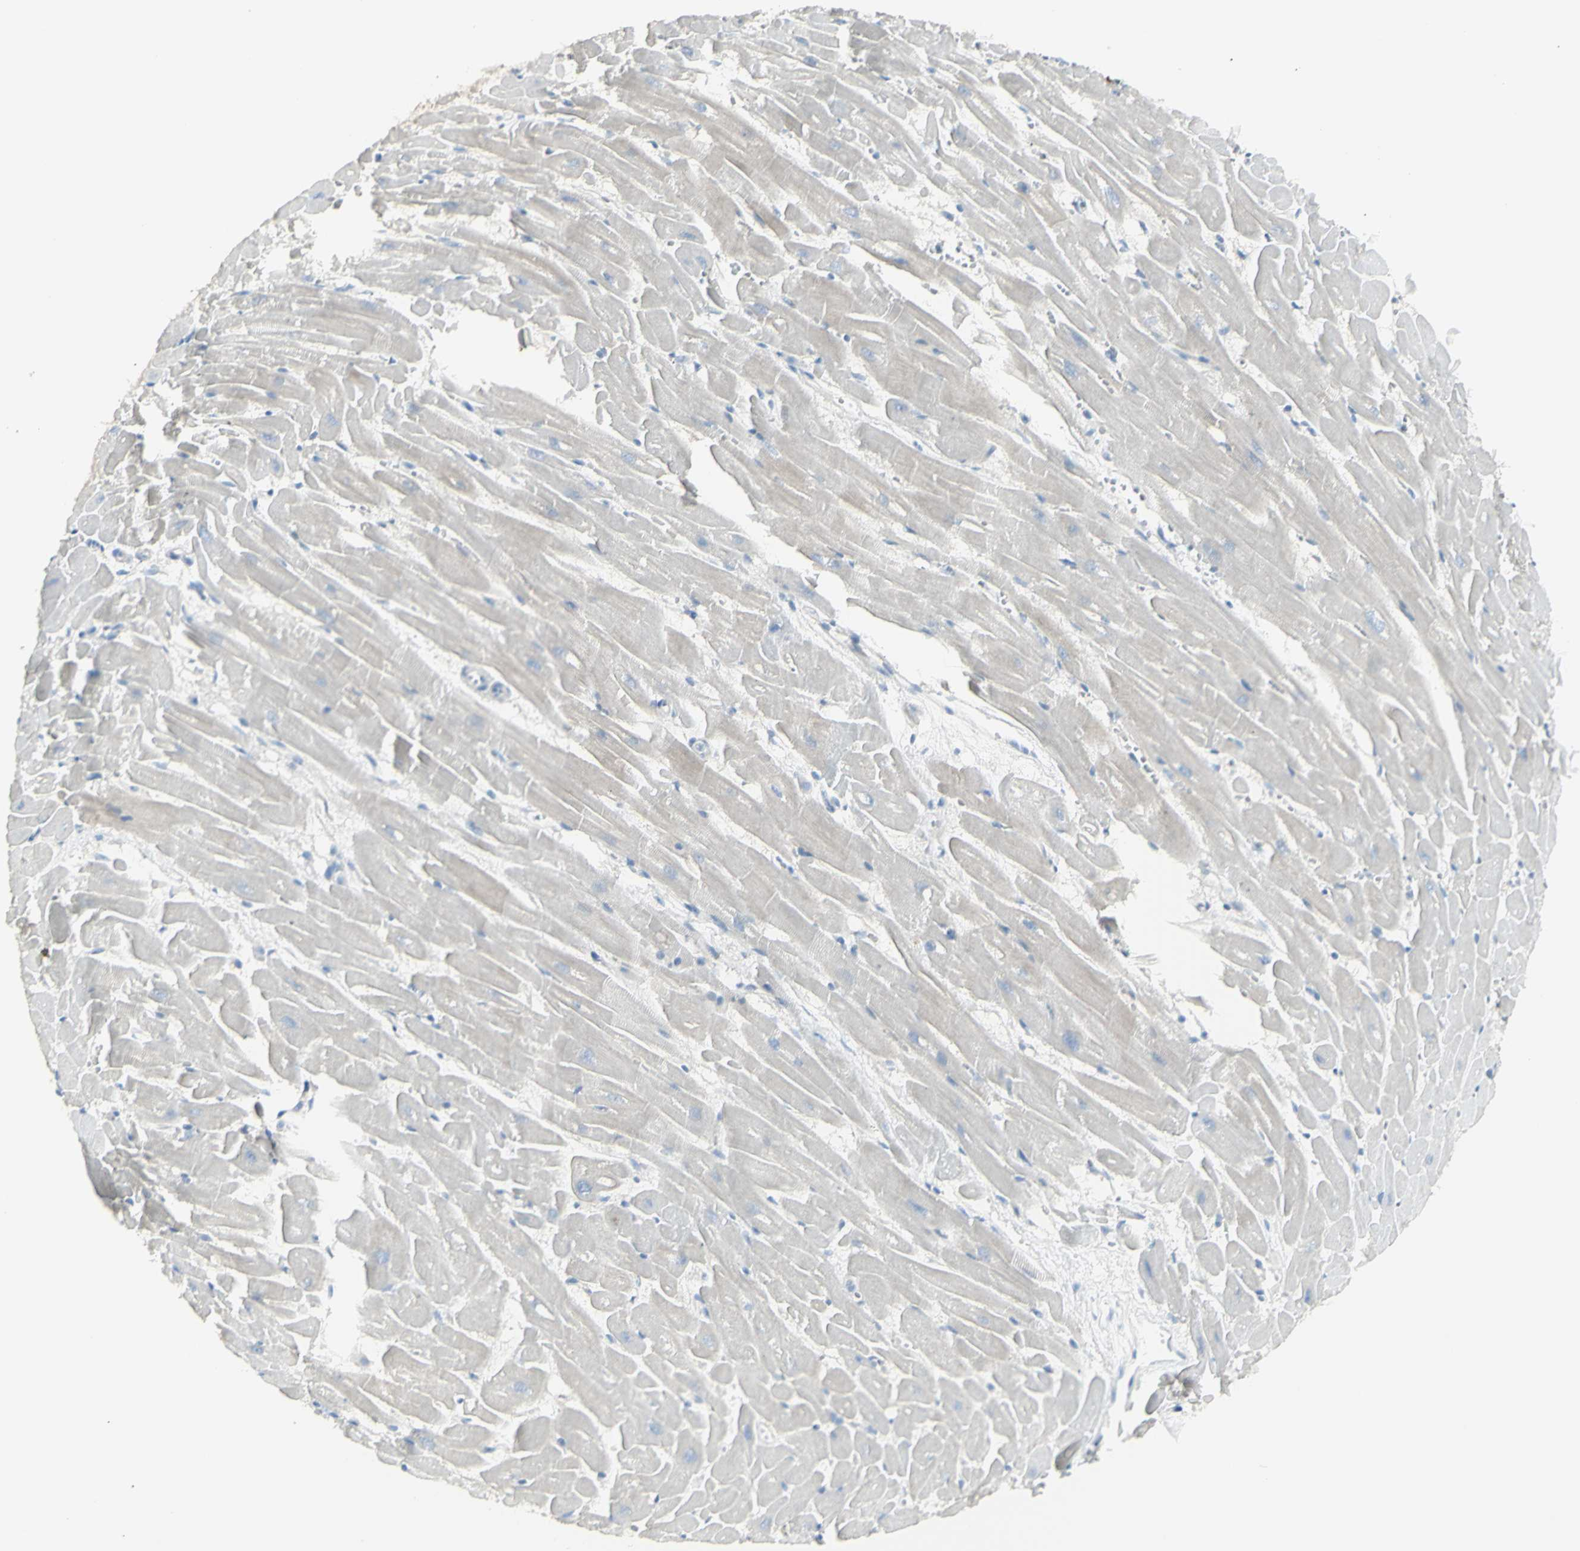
{"staining": {"intensity": "negative", "quantity": "none", "location": "none"}, "tissue": "heart muscle", "cell_type": "Cardiomyocytes", "image_type": "normal", "snomed": [{"axis": "morphology", "description": "Normal tissue, NOS"}, {"axis": "topography", "description": "Heart"}], "caption": "This is an IHC image of unremarkable human heart muscle. There is no expression in cardiomyocytes.", "gene": "NDST4", "patient": {"sex": "female", "age": 19}}